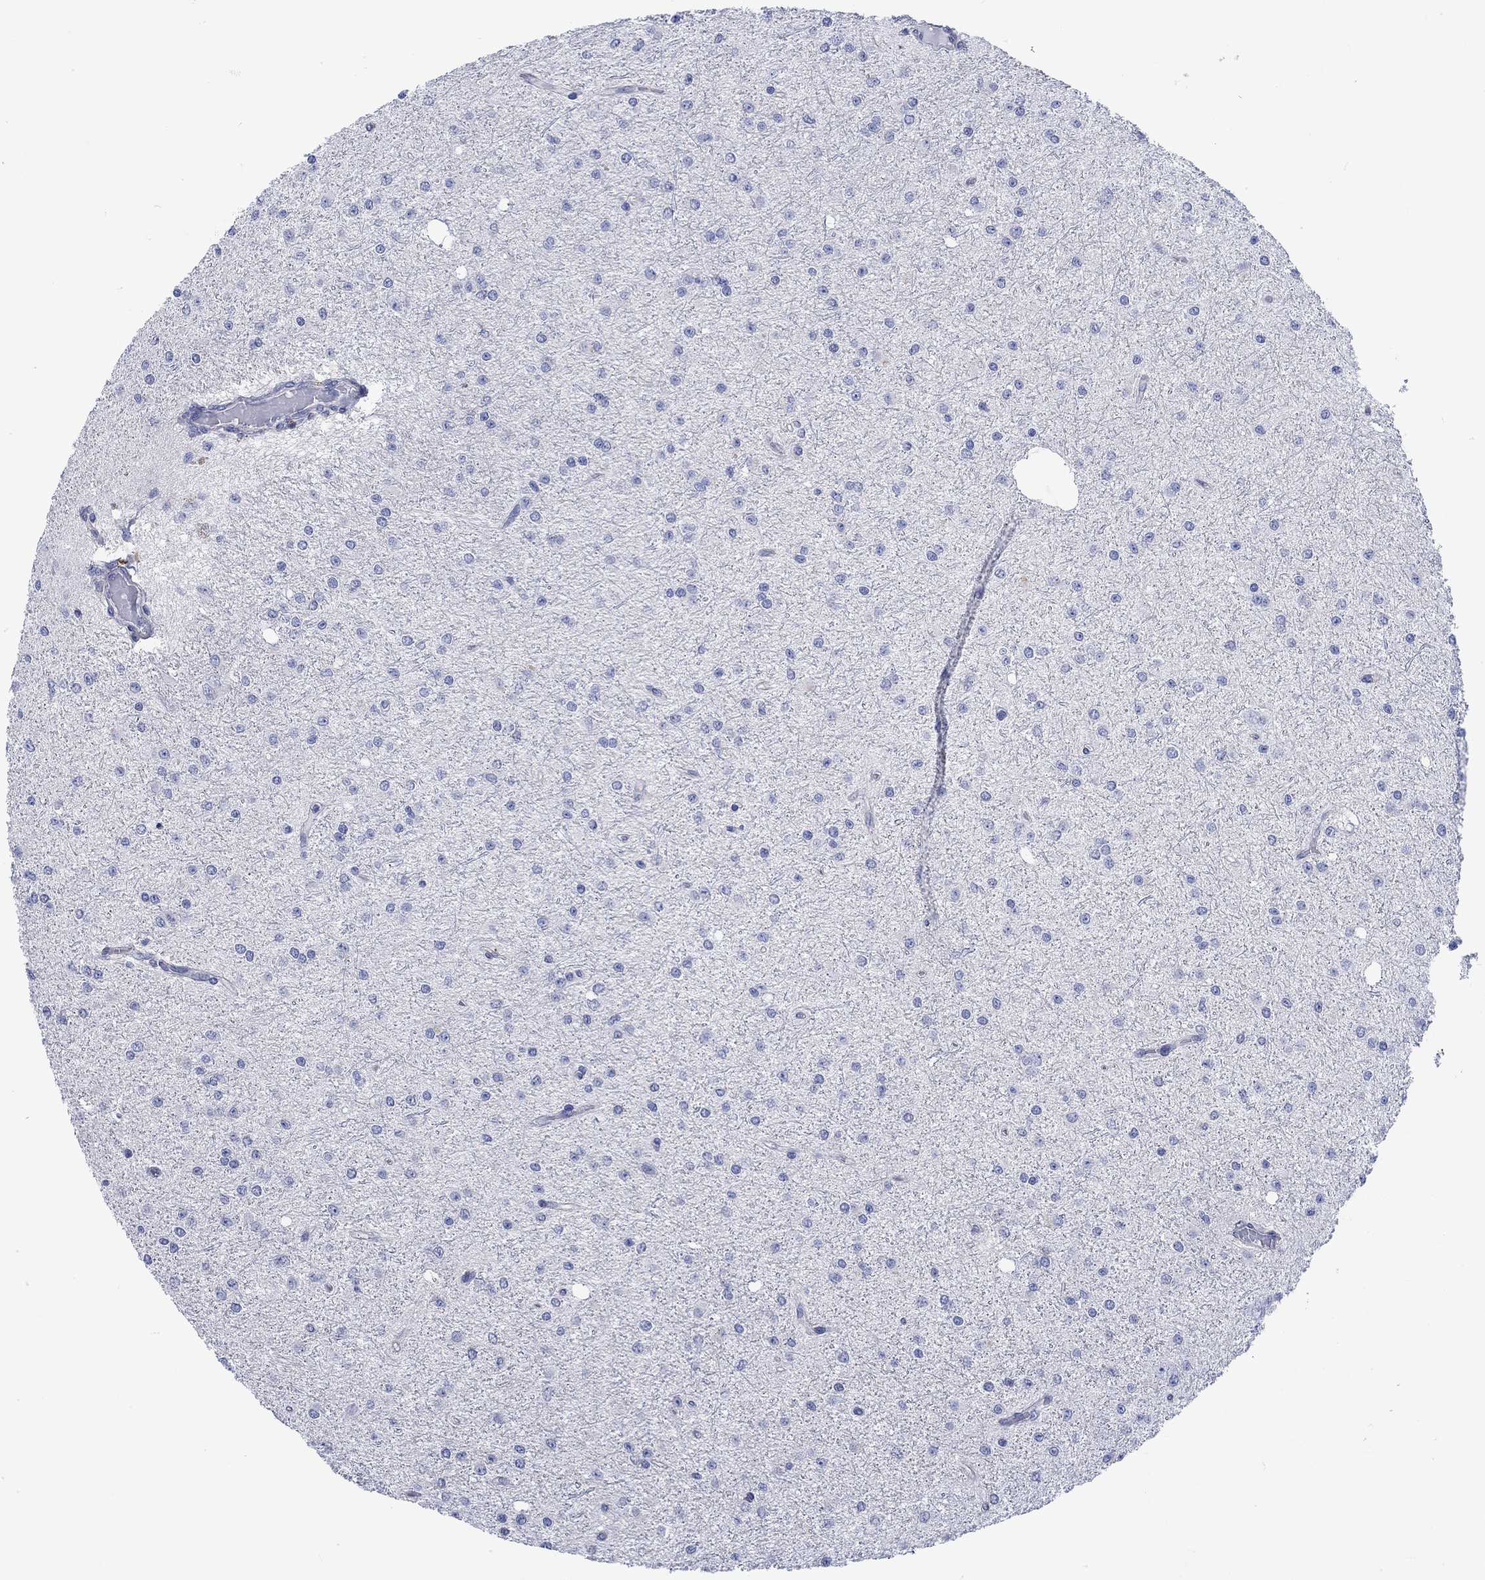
{"staining": {"intensity": "negative", "quantity": "none", "location": "none"}, "tissue": "glioma", "cell_type": "Tumor cells", "image_type": "cancer", "snomed": [{"axis": "morphology", "description": "Glioma, malignant, Low grade"}, {"axis": "topography", "description": "Brain"}], "caption": "The photomicrograph reveals no staining of tumor cells in malignant glioma (low-grade). (DAB (3,3'-diaminobenzidine) immunohistochemistry with hematoxylin counter stain).", "gene": "AGRP", "patient": {"sex": "male", "age": 27}}